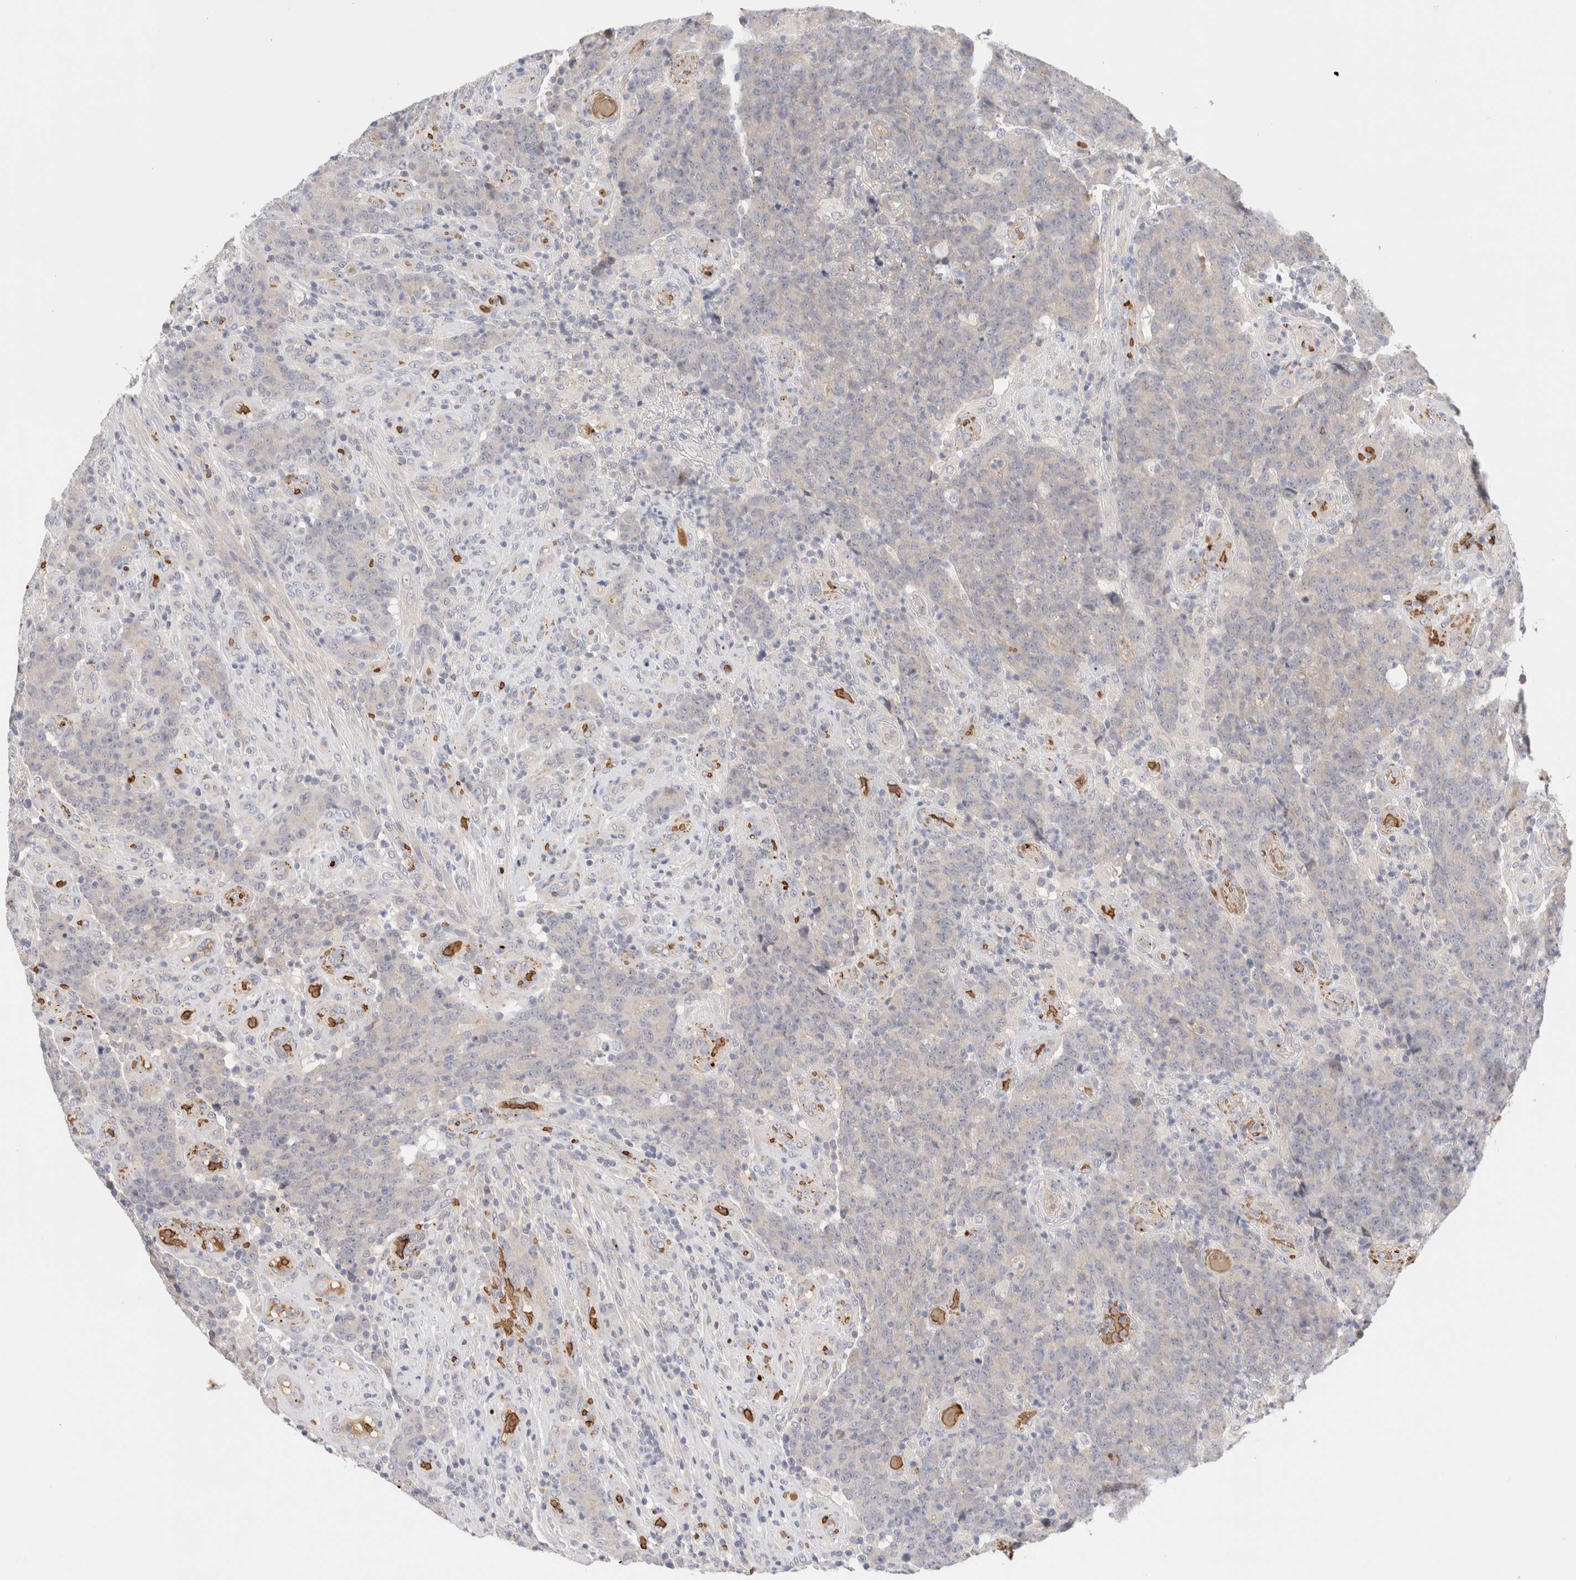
{"staining": {"intensity": "negative", "quantity": "none", "location": "none"}, "tissue": "colorectal cancer", "cell_type": "Tumor cells", "image_type": "cancer", "snomed": [{"axis": "morphology", "description": "Normal tissue, NOS"}, {"axis": "morphology", "description": "Adenocarcinoma, NOS"}, {"axis": "topography", "description": "Colon"}], "caption": "There is no significant expression in tumor cells of colorectal cancer.", "gene": "MST1", "patient": {"sex": "female", "age": 75}}